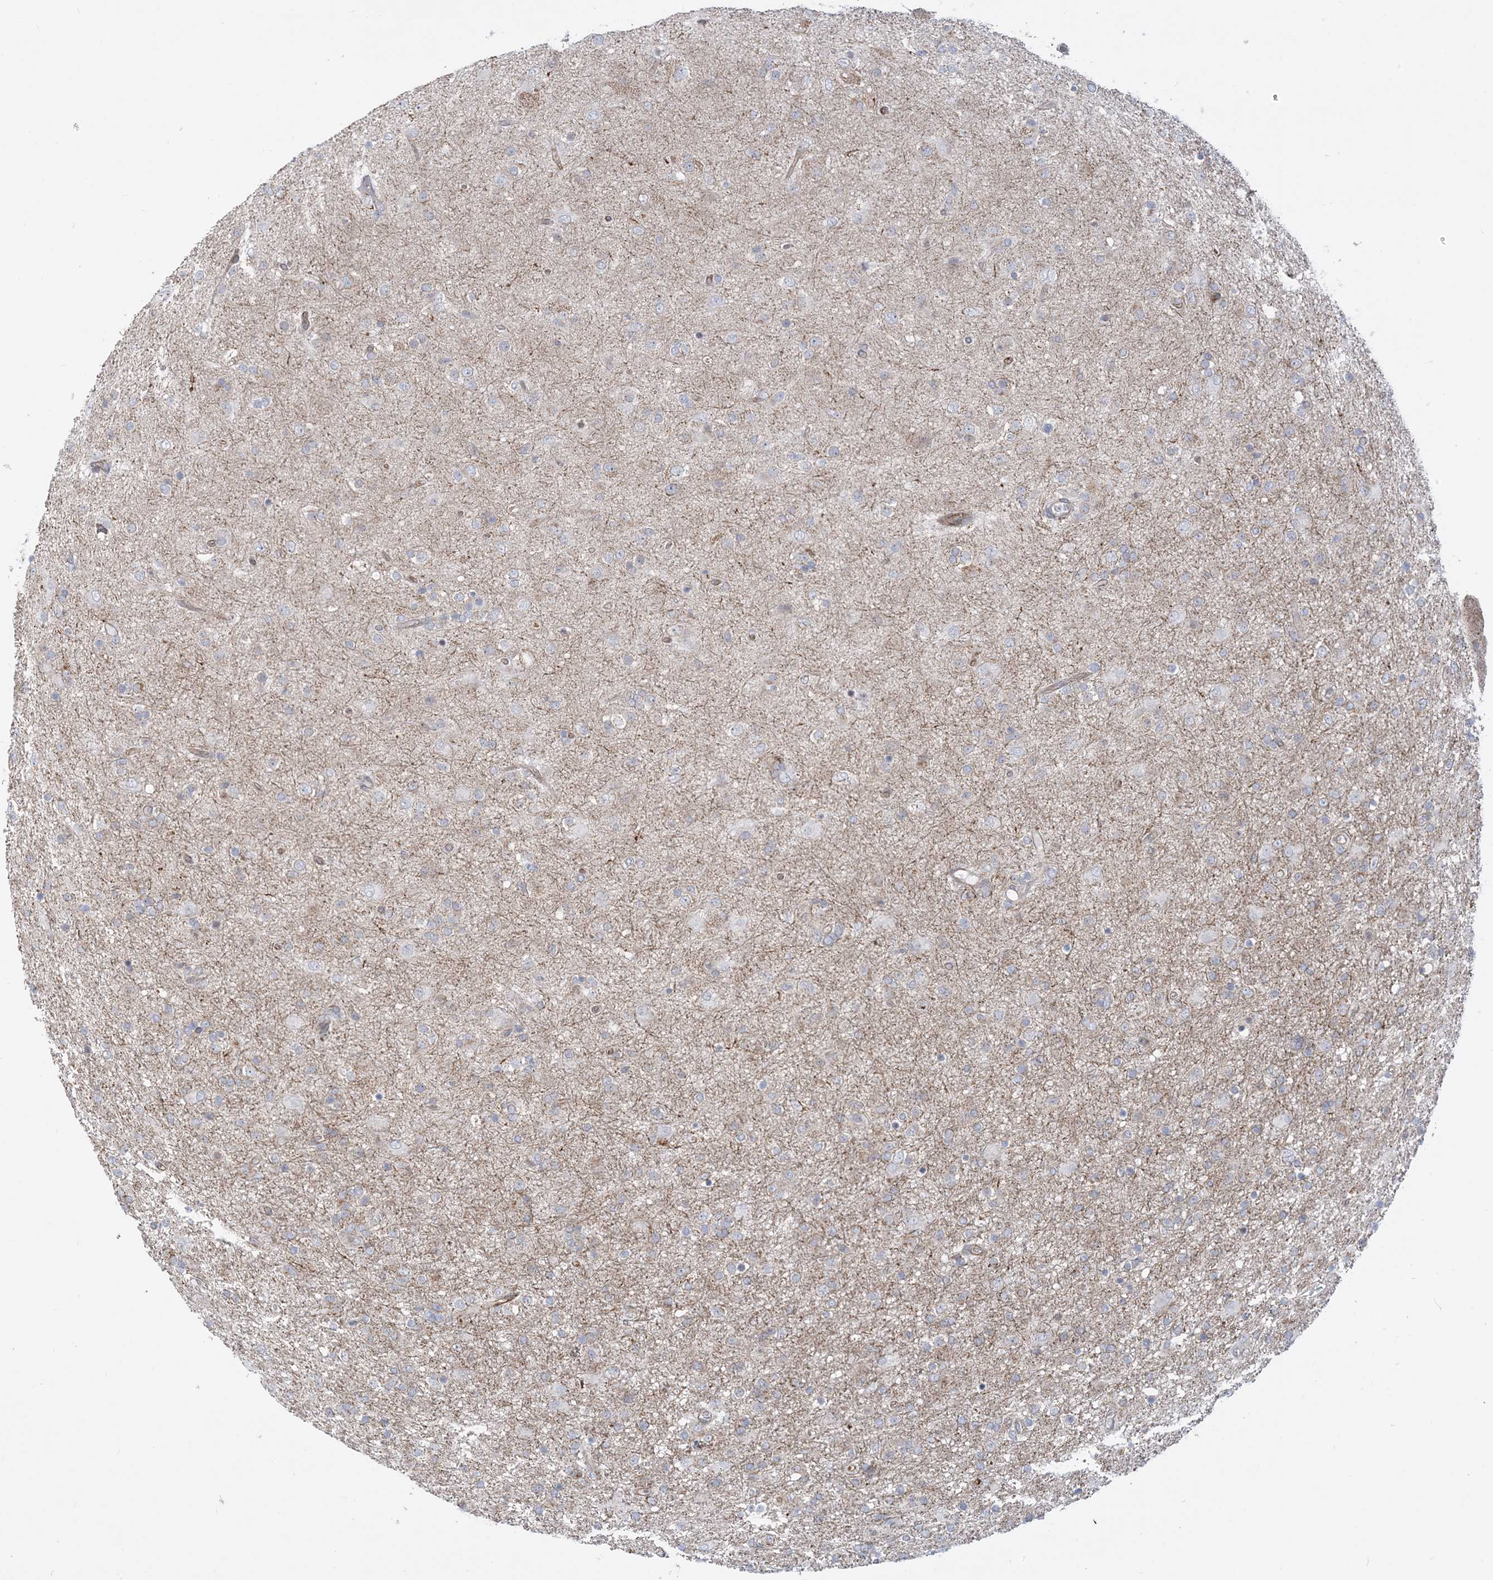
{"staining": {"intensity": "negative", "quantity": "none", "location": "none"}, "tissue": "glioma", "cell_type": "Tumor cells", "image_type": "cancer", "snomed": [{"axis": "morphology", "description": "Glioma, malignant, Low grade"}, {"axis": "topography", "description": "Brain"}], "caption": "Tumor cells are negative for brown protein staining in malignant low-grade glioma.", "gene": "CASP4", "patient": {"sex": "male", "age": 65}}